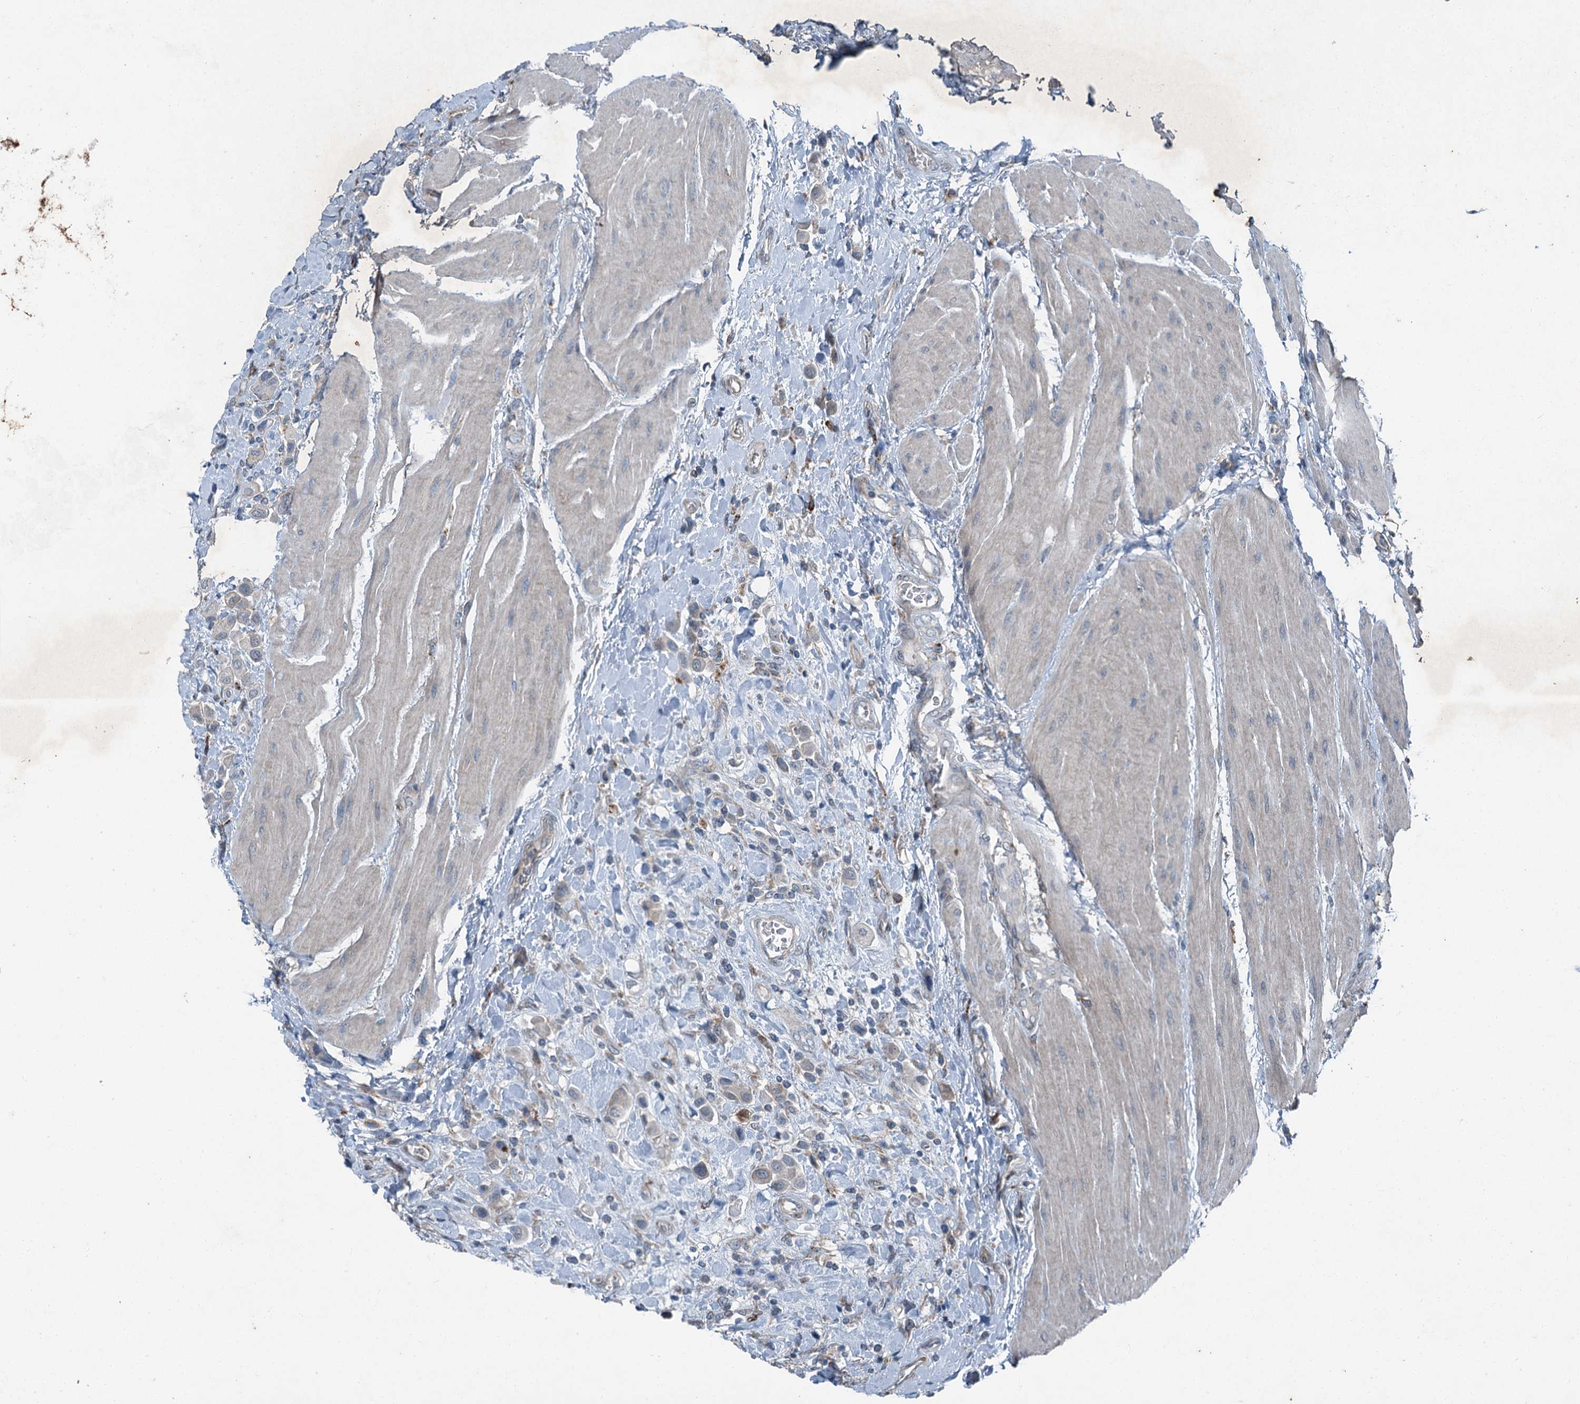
{"staining": {"intensity": "negative", "quantity": "none", "location": "none"}, "tissue": "urothelial cancer", "cell_type": "Tumor cells", "image_type": "cancer", "snomed": [{"axis": "morphology", "description": "Urothelial carcinoma, High grade"}, {"axis": "topography", "description": "Urinary bladder"}], "caption": "This is an IHC histopathology image of urothelial carcinoma (high-grade). There is no staining in tumor cells.", "gene": "AXL", "patient": {"sex": "male", "age": 50}}